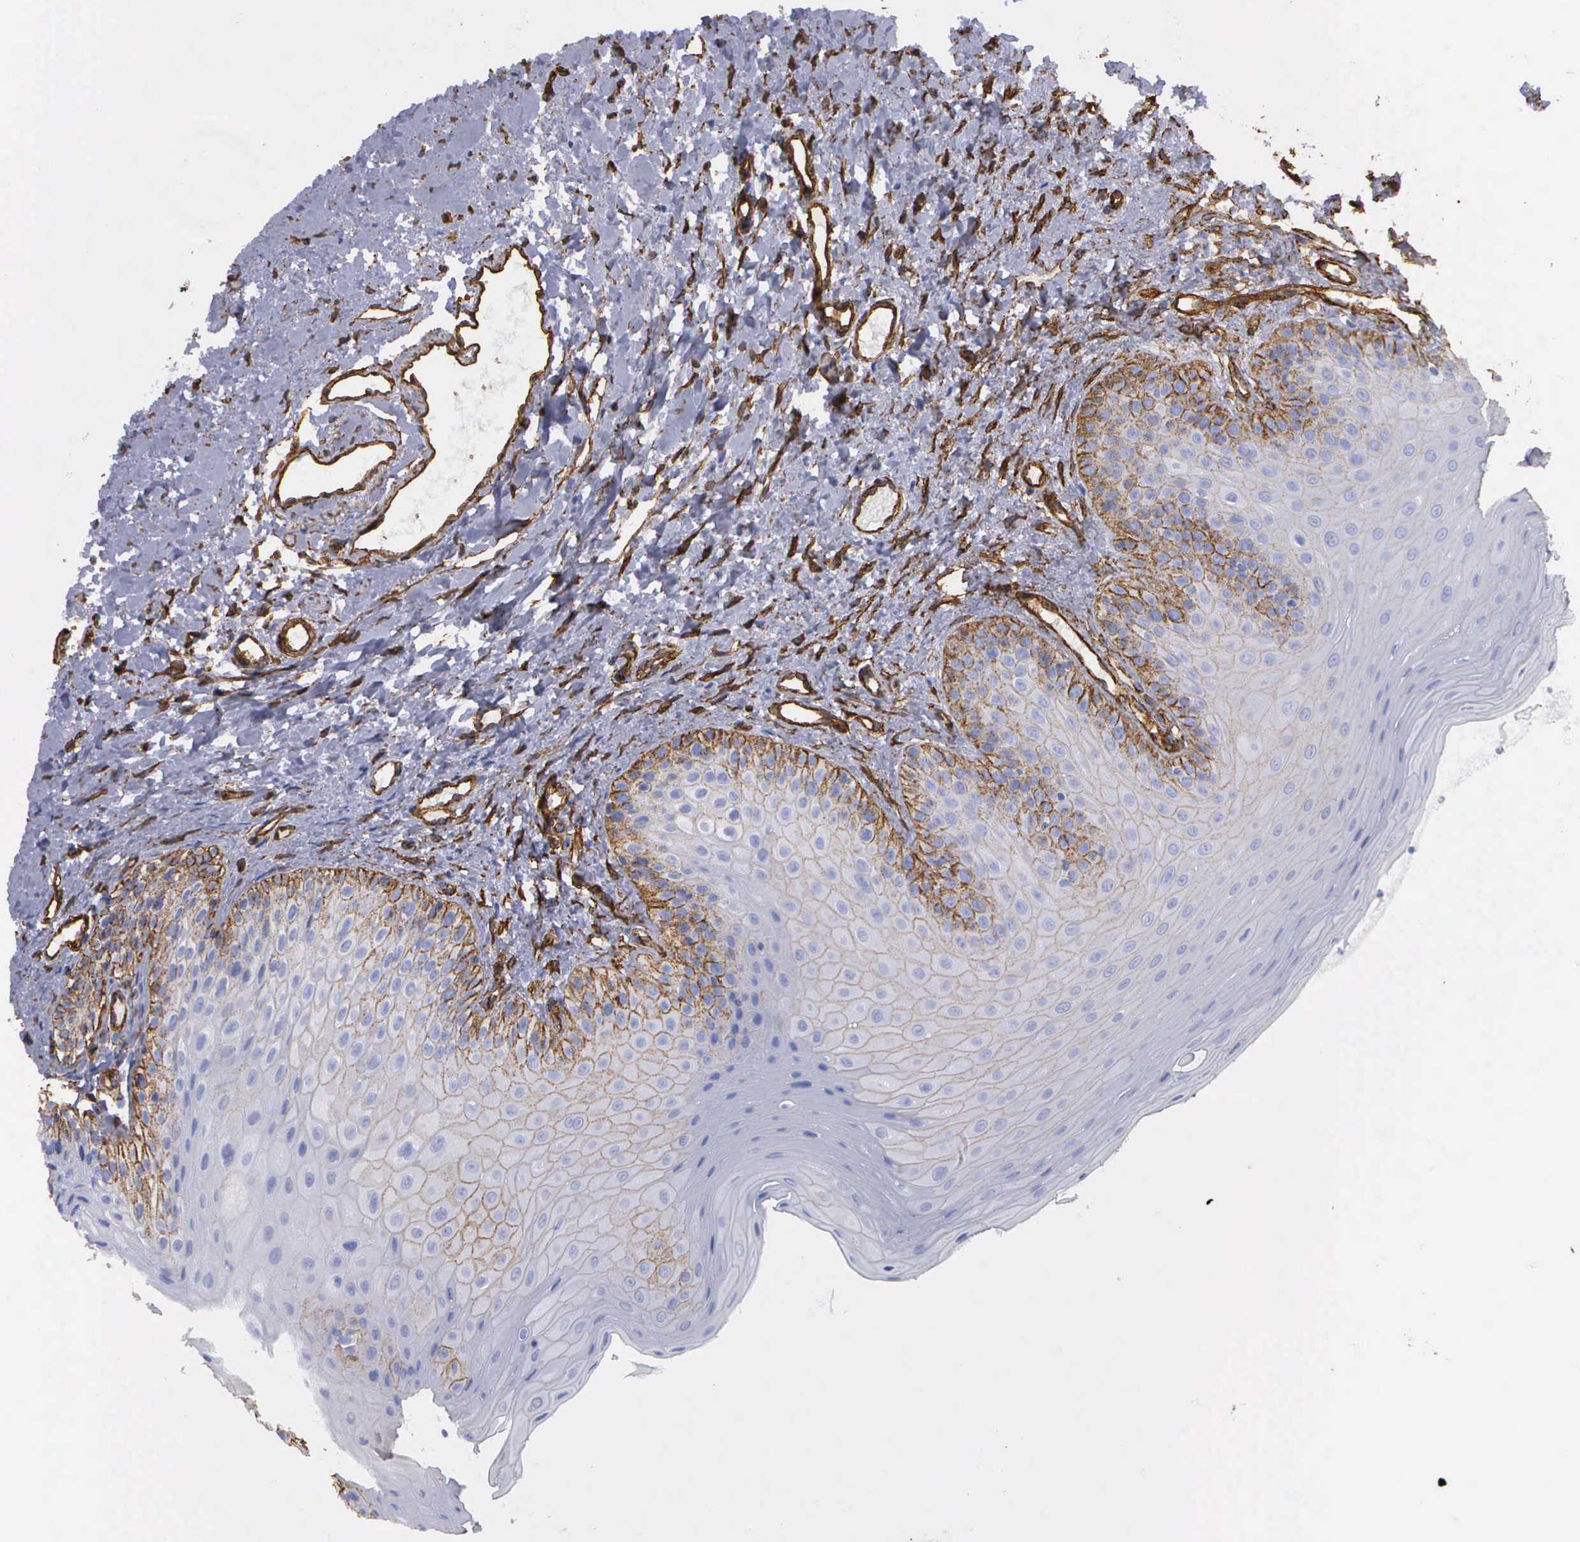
{"staining": {"intensity": "moderate", "quantity": "<25%", "location": "cytoplasmic/membranous"}, "tissue": "oral mucosa", "cell_type": "Squamous epithelial cells", "image_type": "normal", "snomed": [{"axis": "morphology", "description": "Normal tissue, NOS"}, {"axis": "topography", "description": "Oral tissue"}], "caption": "Immunohistochemistry photomicrograph of normal oral mucosa stained for a protein (brown), which shows low levels of moderate cytoplasmic/membranous staining in about <25% of squamous epithelial cells.", "gene": "MAGEB10", "patient": {"sex": "female", "age": 23}}